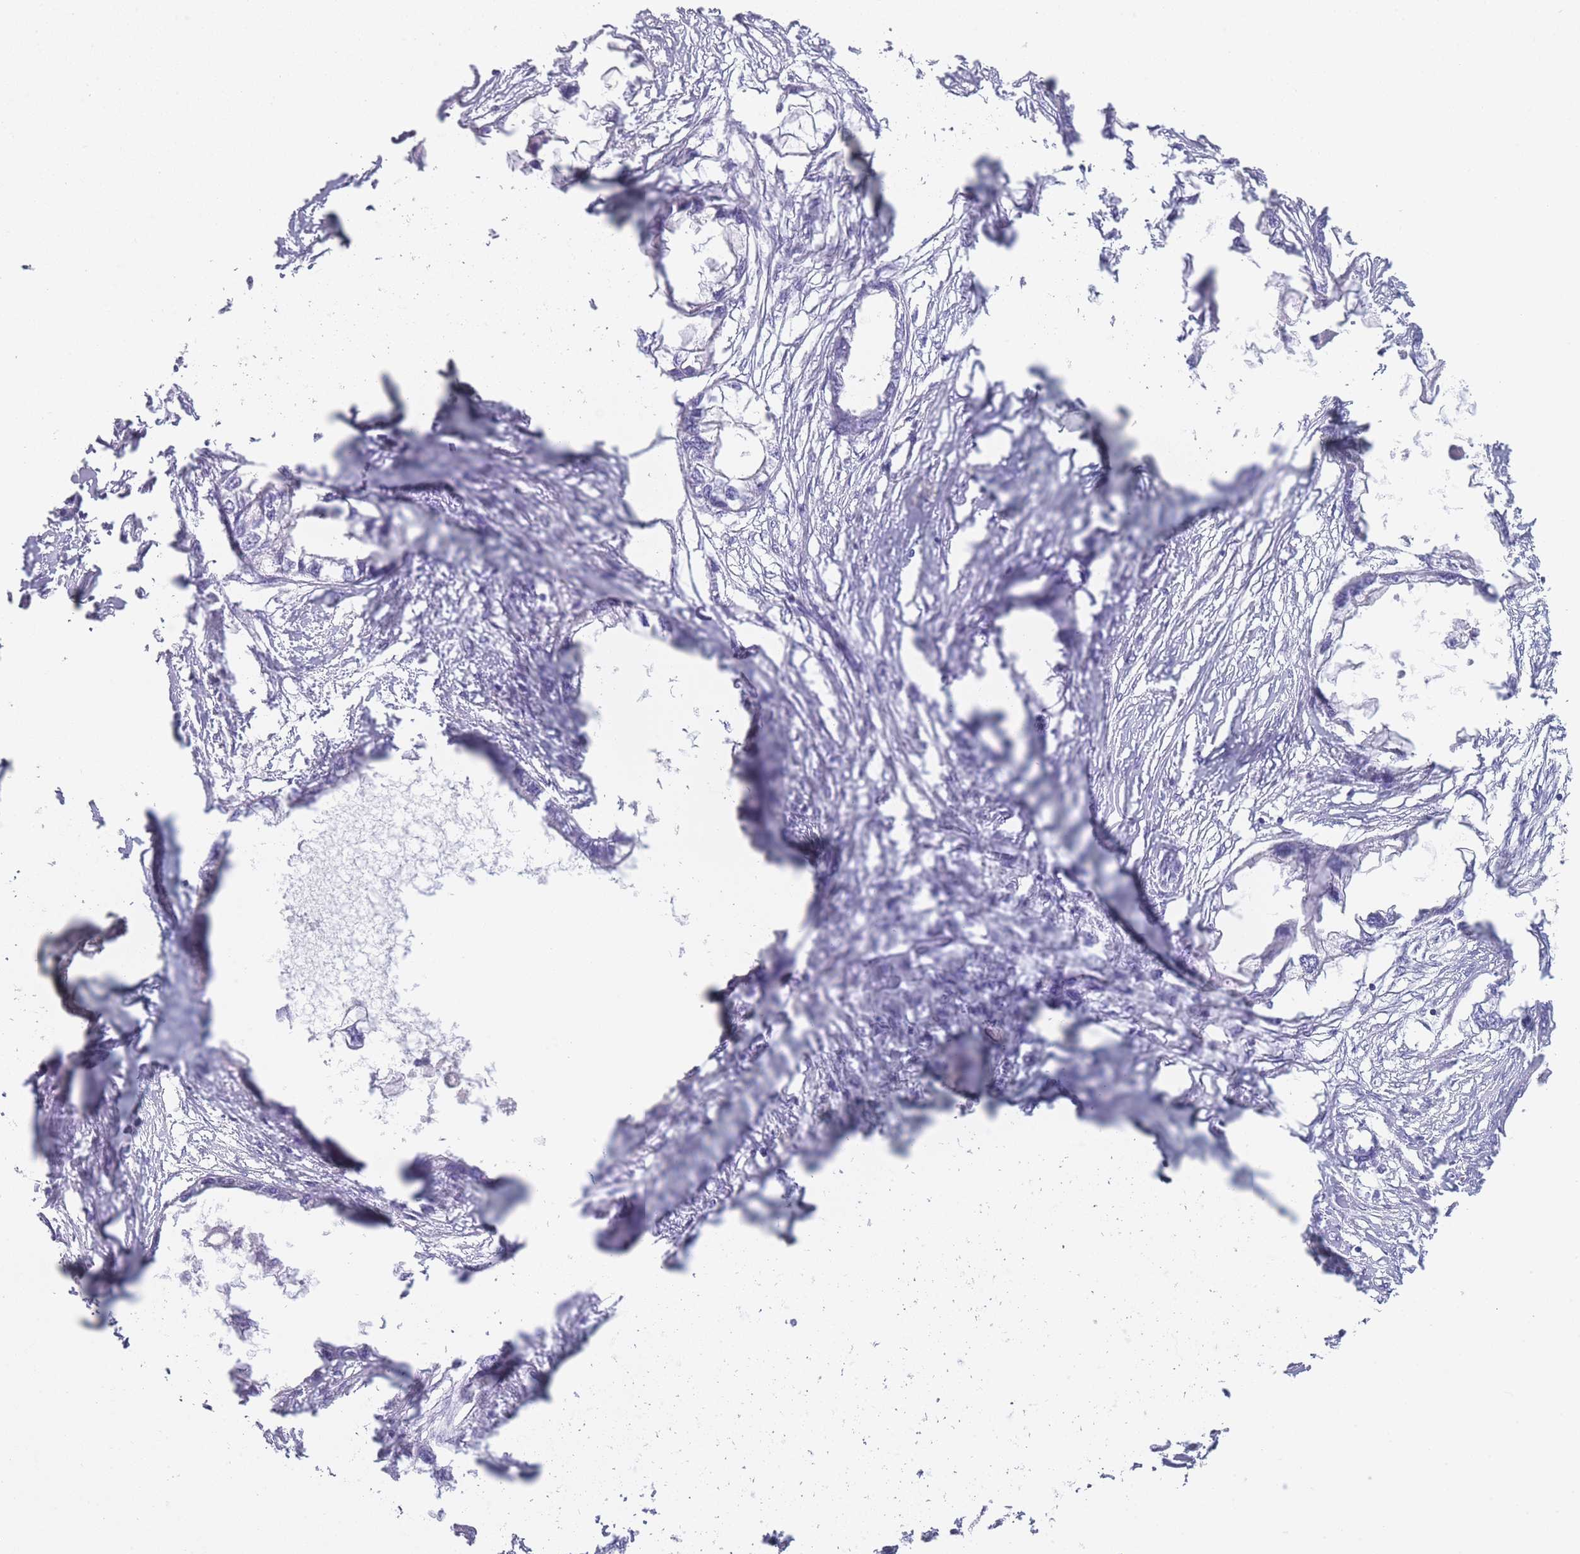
{"staining": {"intensity": "negative", "quantity": "none", "location": "none"}, "tissue": "endometrial cancer", "cell_type": "Tumor cells", "image_type": "cancer", "snomed": [{"axis": "morphology", "description": "Adenocarcinoma, NOS"}, {"axis": "morphology", "description": "Adenocarcinoma, metastatic, NOS"}, {"axis": "topography", "description": "Adipose tissue"}, {"axis": "topography", "description": "Endometrium"}], "caption": "High power microscopy photomicrograph of an immunohistochemistry histopathology image of endometrial cancer, revealing no significant expression in tumor cells. The staining was performed using DAB (3,3'-diaminobenzidine) to visualize the protein expression in brown, while the nuclei were stained in blue with hematoxylin (Magnification: 20x).", "gene": "DCANP1", "patient": {"sex": "female", "age": 67}}